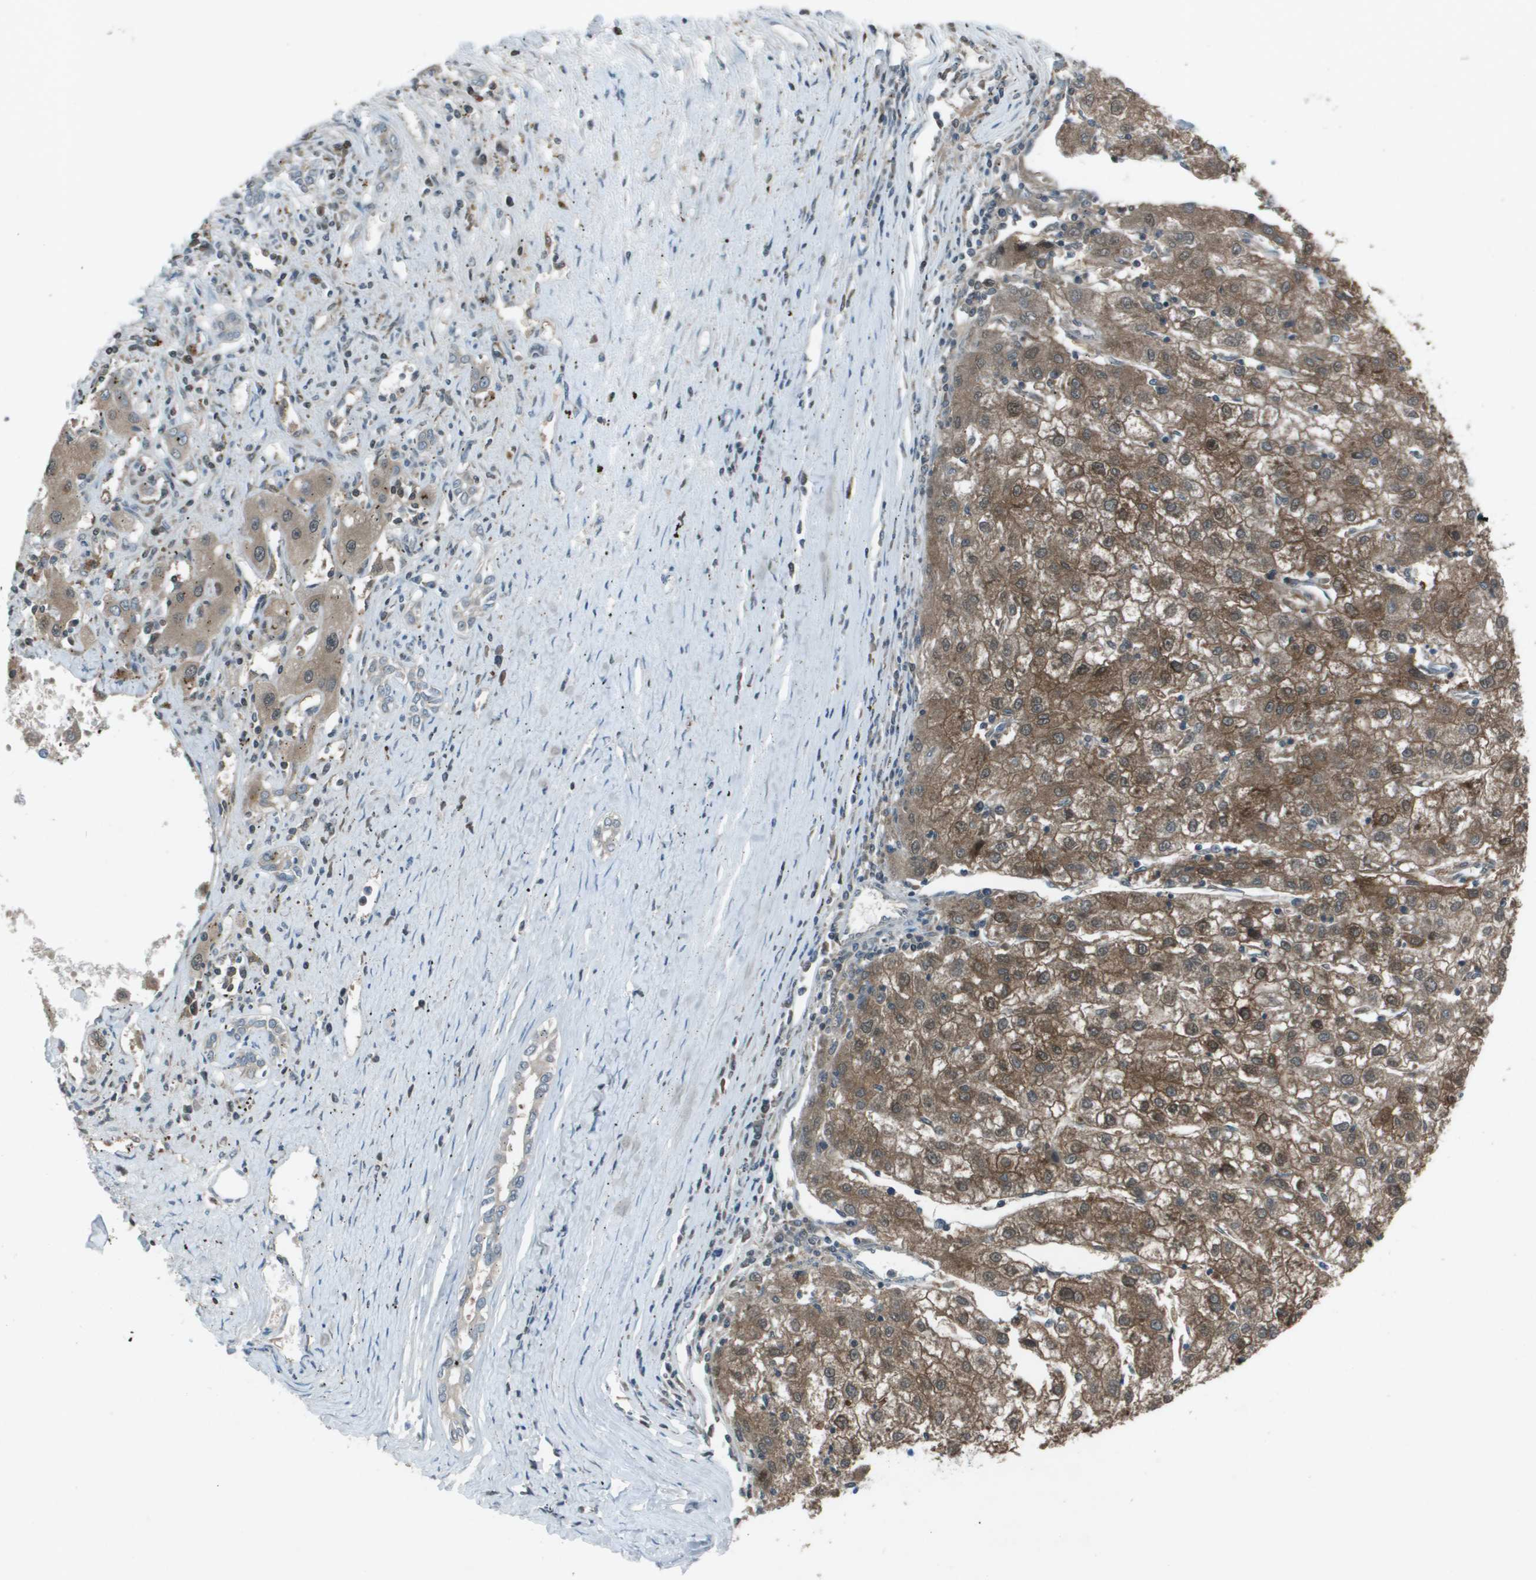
{"staining": {"intensity": "moderate", "quantity": "25%-75%", "location": "cytoplasmic/membranous,nuclear"}, "tissue": "liver cancer", "cell_type": "Tumor cells", "image_type": "cancer", "snomed": [{"axis": "morphology", "description": "Carcinoma, Hepatocellular, NOS"}, {"axis": "topography", "description": "Liver"}], "caption": "Protein staining reveals moderate cytoplasmic/membranous and nuclear staining in about 25%-75% of tumor cells in liver cancer.", "gene": "CAMK4", "patient": {"sex": "male", "age": 72}}